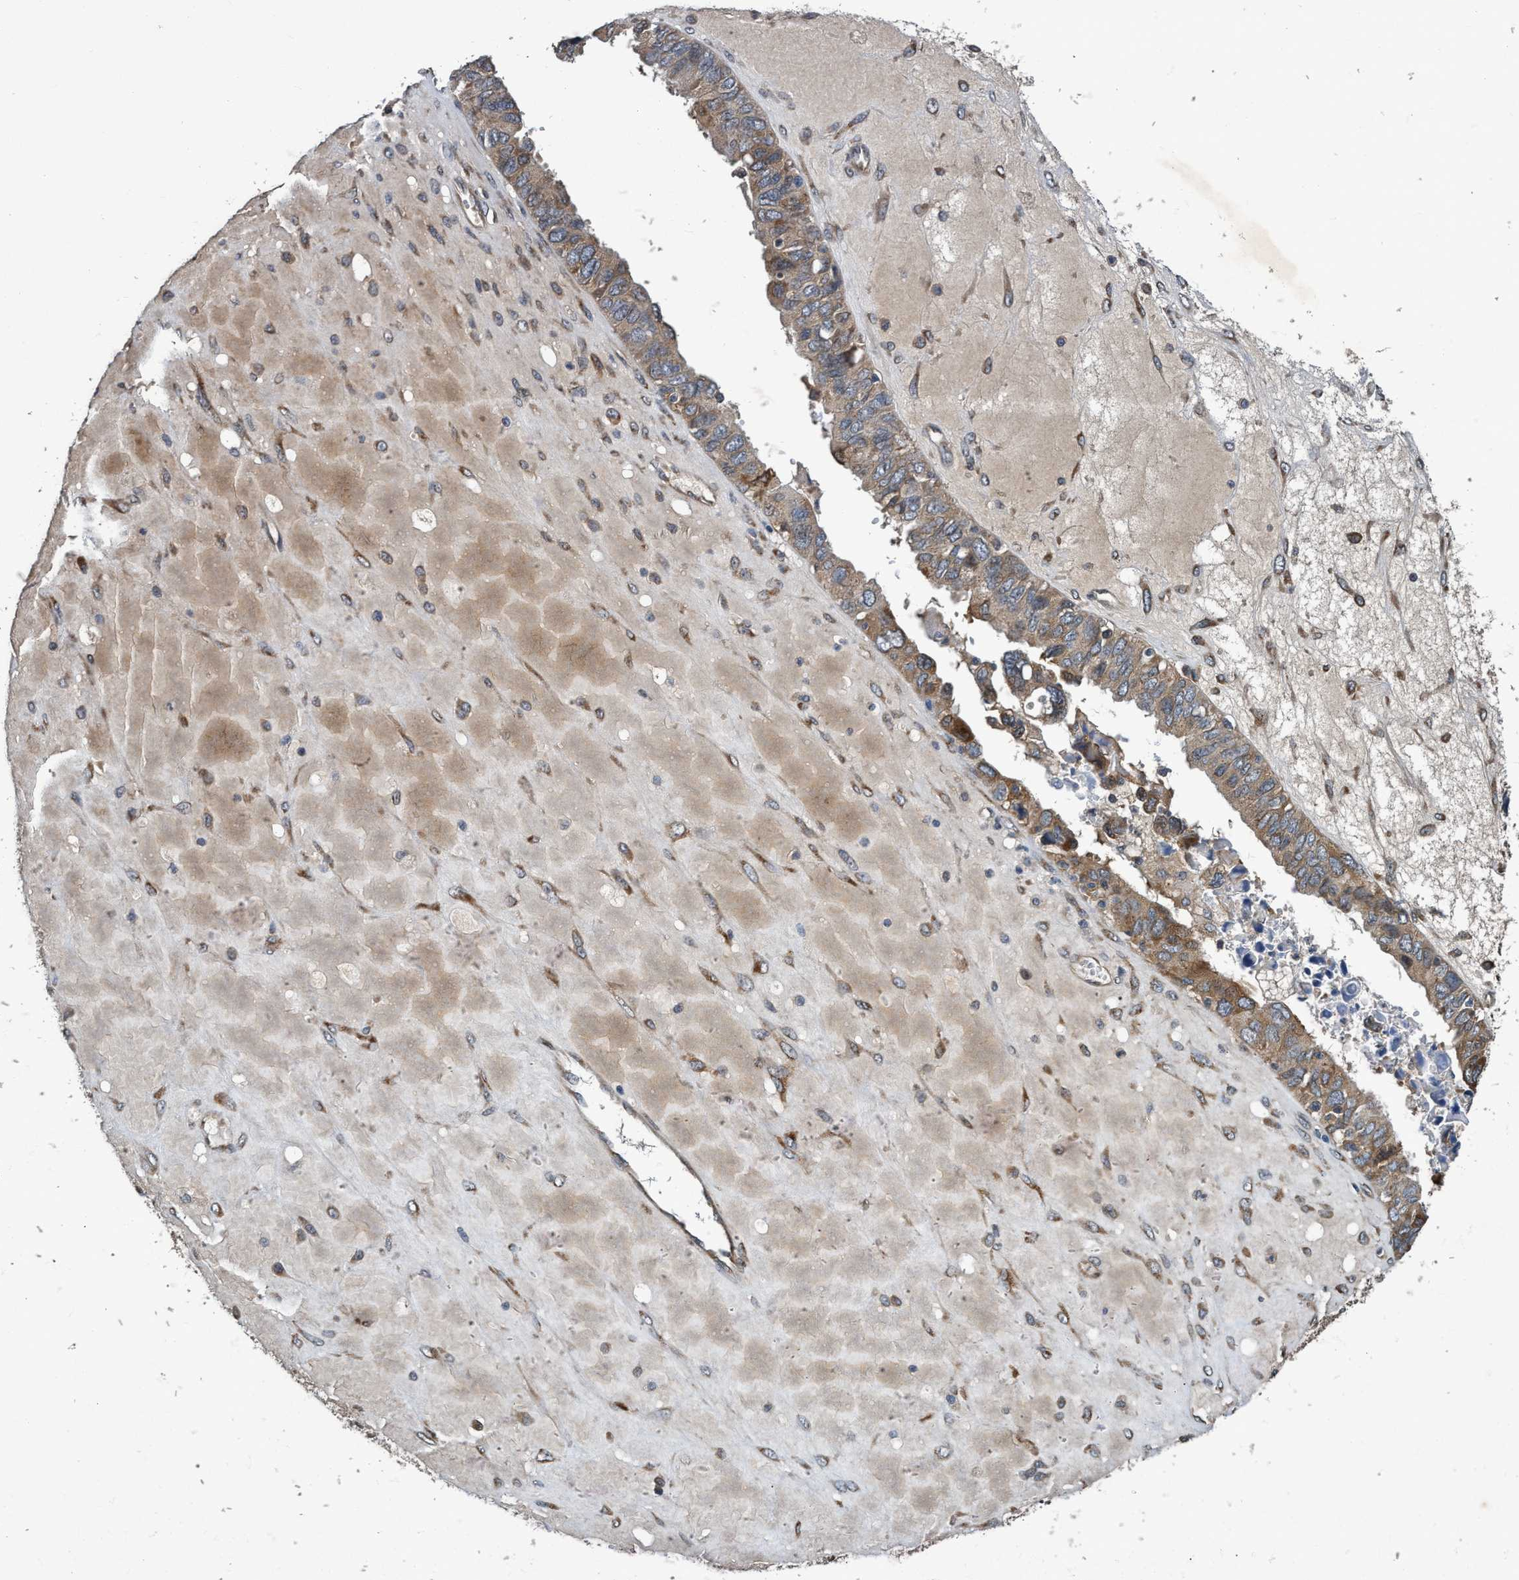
{"staining": {"intensity": "moderate", "quantity": "25%-75%", "location": "cytoplasmic/membranous"}, "tissue": "ovarian cancer", "cell_type": "Tumor cells", "image_type": "cancer", "snomed": [{"axis": "morphology", "description": "Cystadenocarcinoma, serous, NOS"}, {"axis": "topography", "description": "Ovary"}], "caption": "Tumor cells reveal medium levels of moderate cytoplasmic/membranous staining in approximately 25%-75% of cells in ovarian cancer (serous cystadenocarcinoma). The protein is shown in brown color, while the nuclei are stained blue.", "gene": "MACC1", "patient": {"sex": "female", "age": 79}}